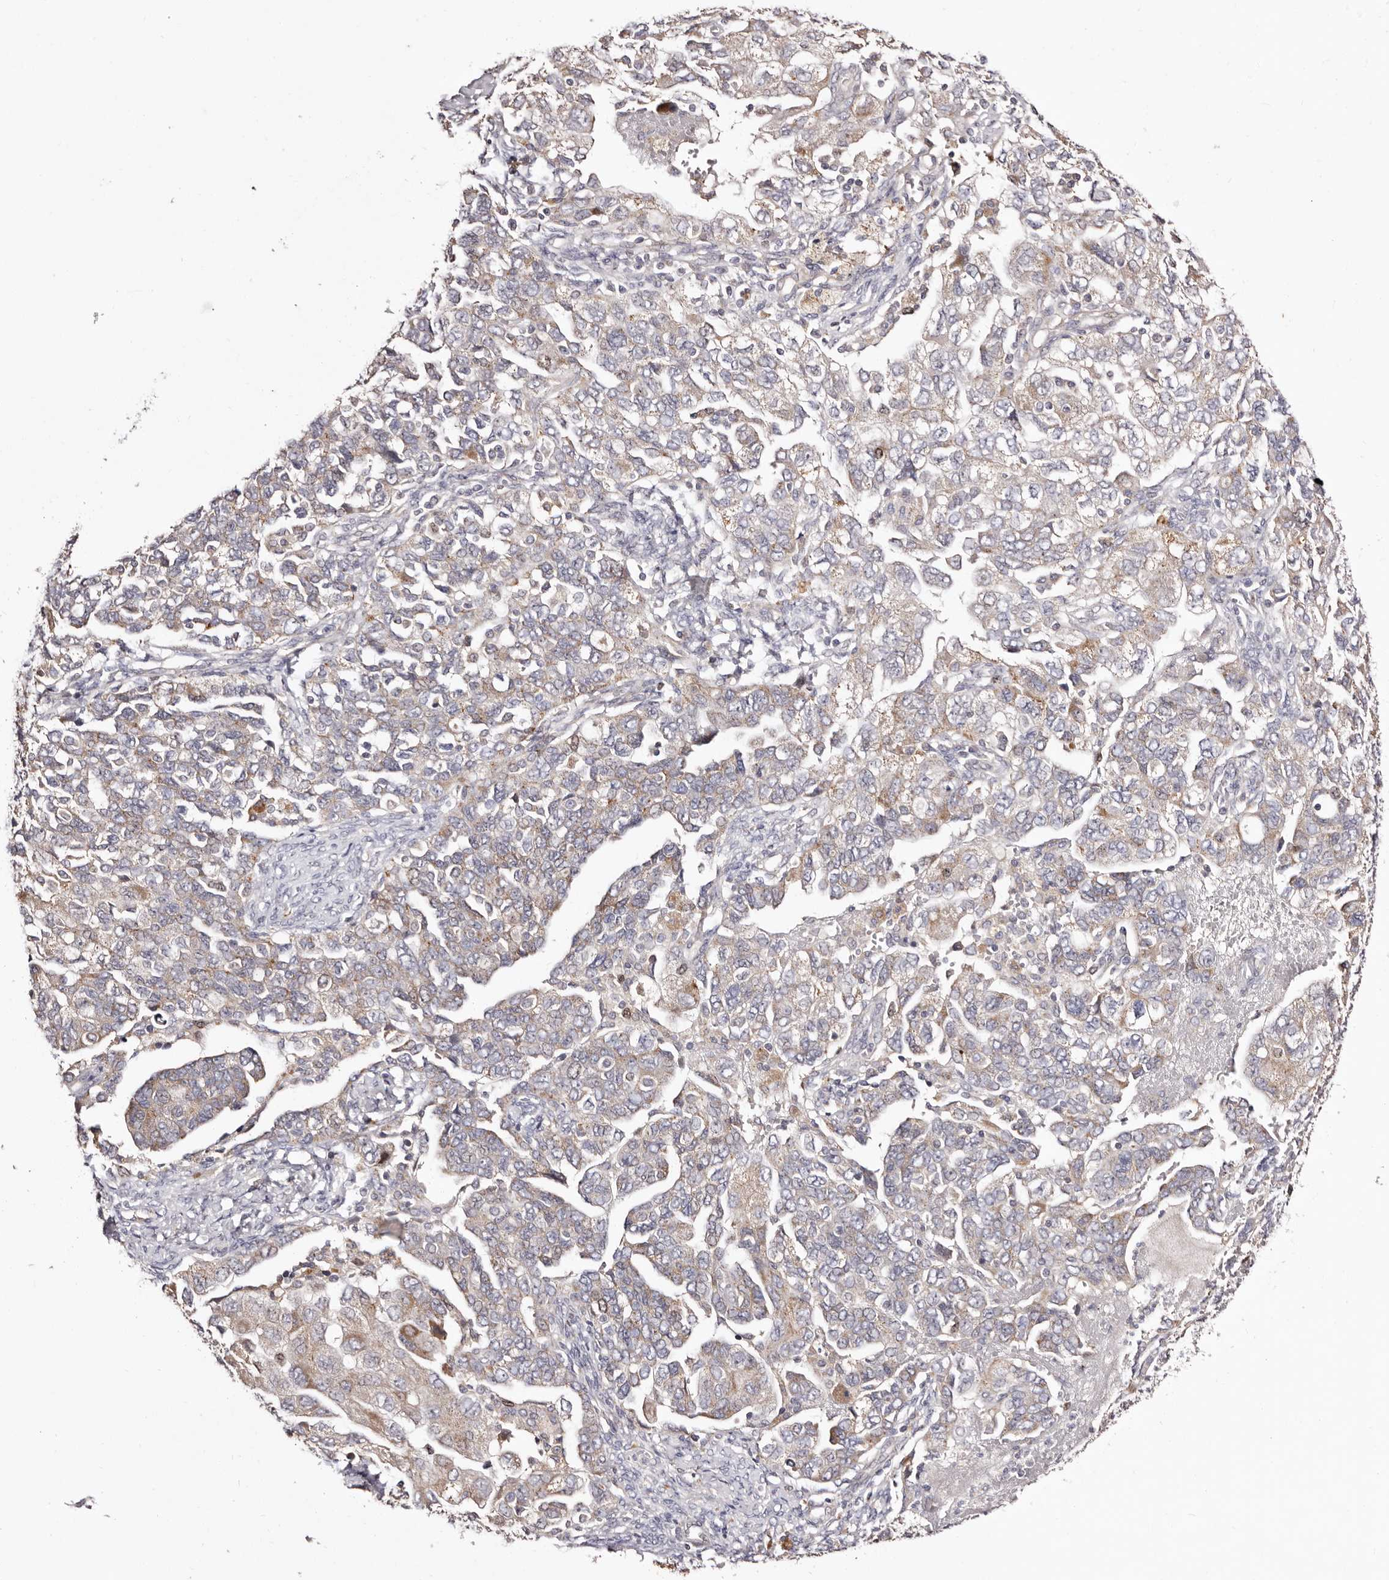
{"staining": {"intensity": "weak", "quantity": "25%-75%", "location": "cytoplasmic/membranous"}, "tissue": "ovarian cancer", "cell_type": "Tumor cells", "image_type": "cancer", "snomed": [{"axis": "morphology", "description": "Carcinoma, NOS"}, {"axis": "morphology", "description": "Cystadenocarcinoma, serous, NOS"}, {"axis": "topography", "description": "Ovary"}], "caption": "Immunohistochemistry (IHC) of human ovarian cancer (carcinoma) demonstrates low levels of weak cytoplasmic/membranous staining in about 25%-75% of tumor cells. The staining was performed using DAB (3,3'-diaminobenzidine) to visualize the protein expression in brown, while the nuclei were stained in blue with hematoxylin (Magnification: 20x).", "gene": "CDCA8", "patient": {"sex": "female", "age": 69}}